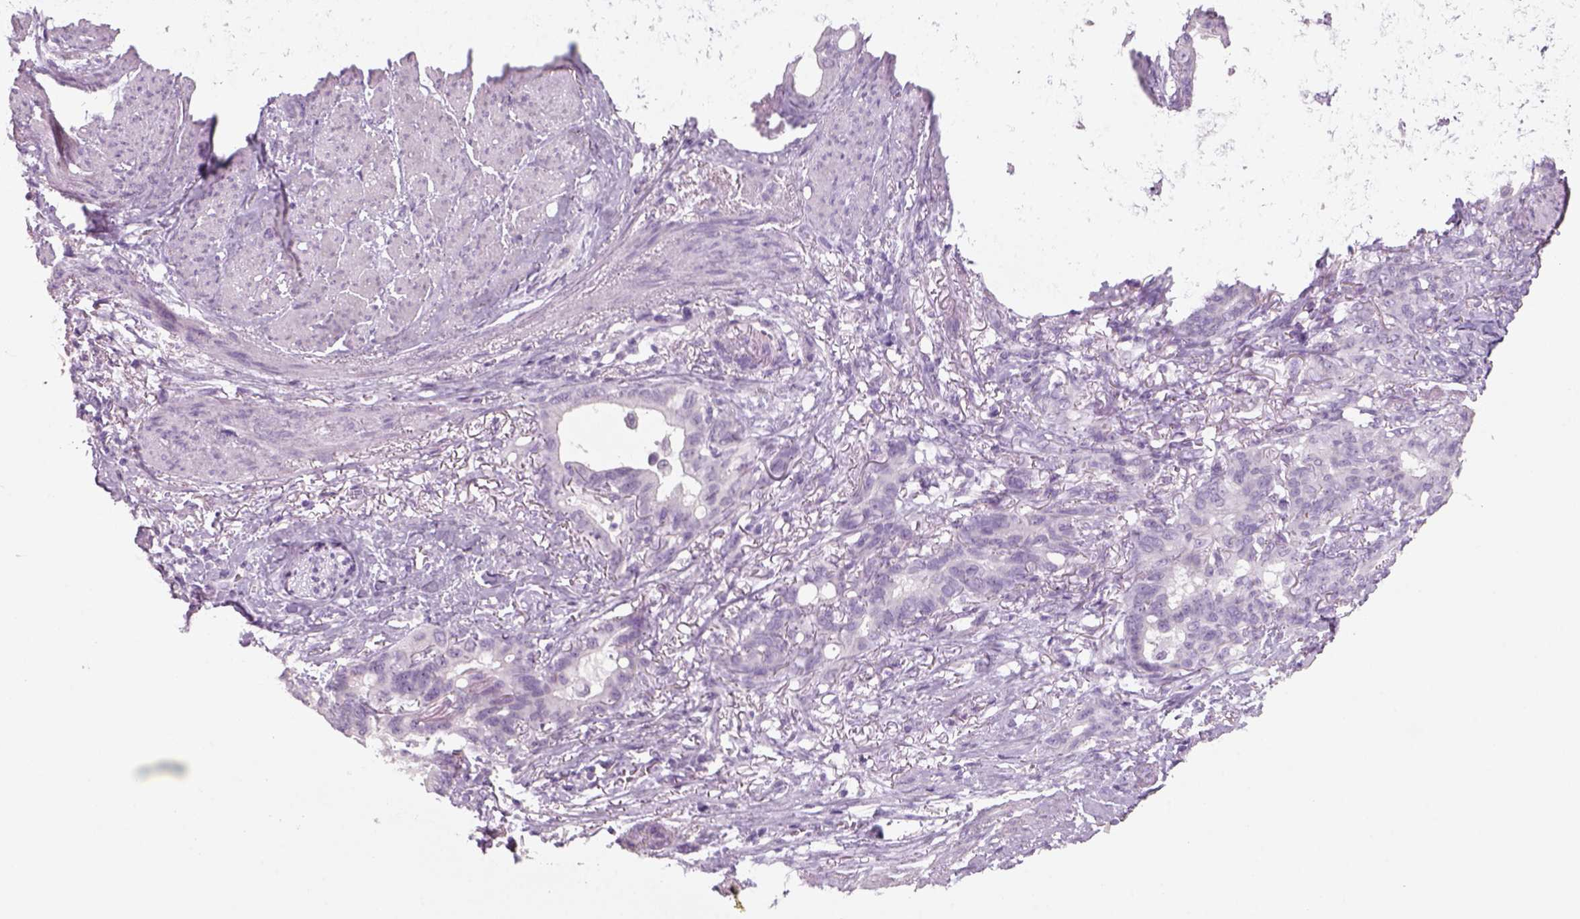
{"staining": {"intensity": "negative", "quantity": "none", "location": "none"}, "tissue": "stomach cancer", "cell_type": "Tumor cells", "image_type": "cancer", "snomed": [{"axis": "morphology", "description": "Normal tissue, NOS"}, {"axis": "morphology", "description": "Adenocarcinoma, NOS"}, {"axis": "topography", "description": "Esophagus"}, {"axis": "topography", "description": "Stomach, upper"}], "caption": "A photomicrograph of stomach cancer (adenocarcinoma) stained for a protein reveals no brown staining in tumor cells.", "gene": "SLC6A2", "patient": {"sex": "male", "age": 62}}